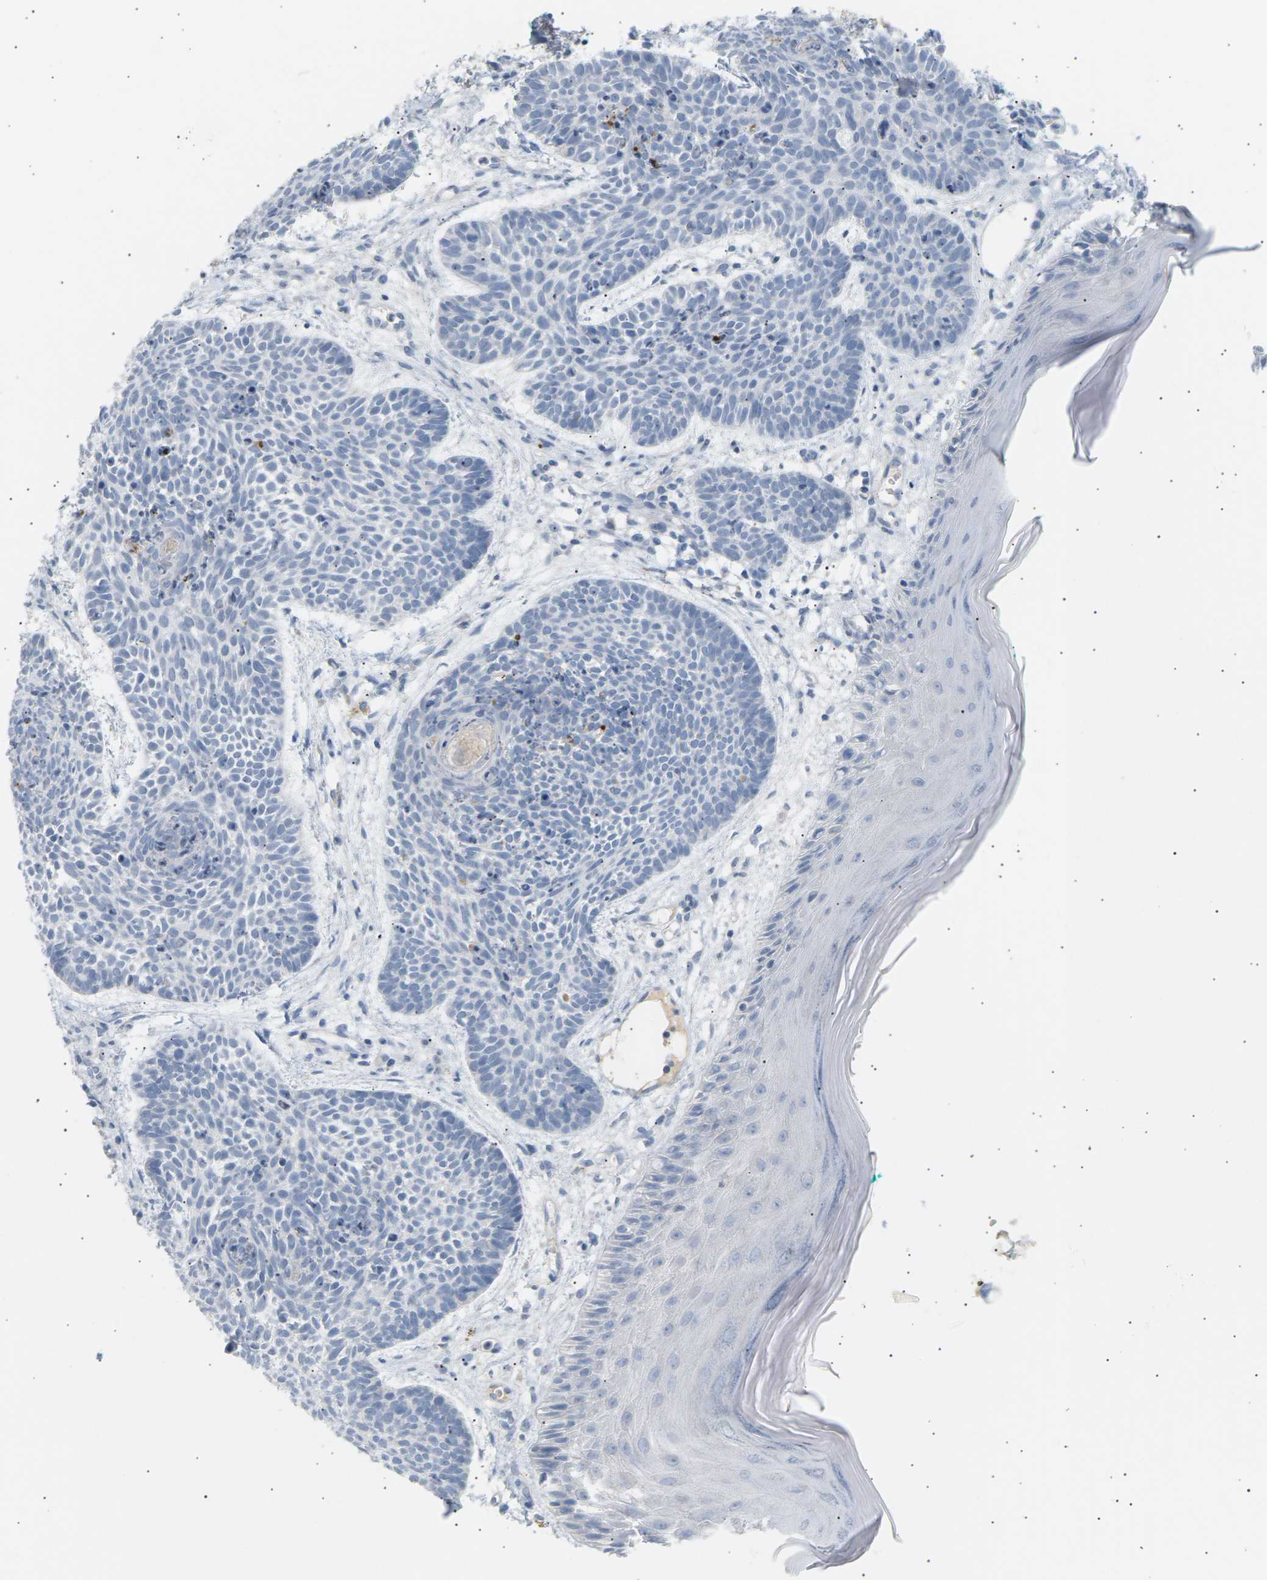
{"staining": {"intensity": "negative", "quantity": "none", "location": "none"}, "tissue": "skin cancer", "cell_type": "Tumor cells", "image_type": "cancer", "snomed": [{"axis": "morphology", "description": "Basal cell carcinoma"}, {"axis": "topography", "description": "Skin"}], "caption": "Human basal cell carcinoma (skin) stained for a protein using immunohistochemistry displays no expression in tumor cells.", "gene": "CLU", "patient": {"sex": "male", "age": 60}}